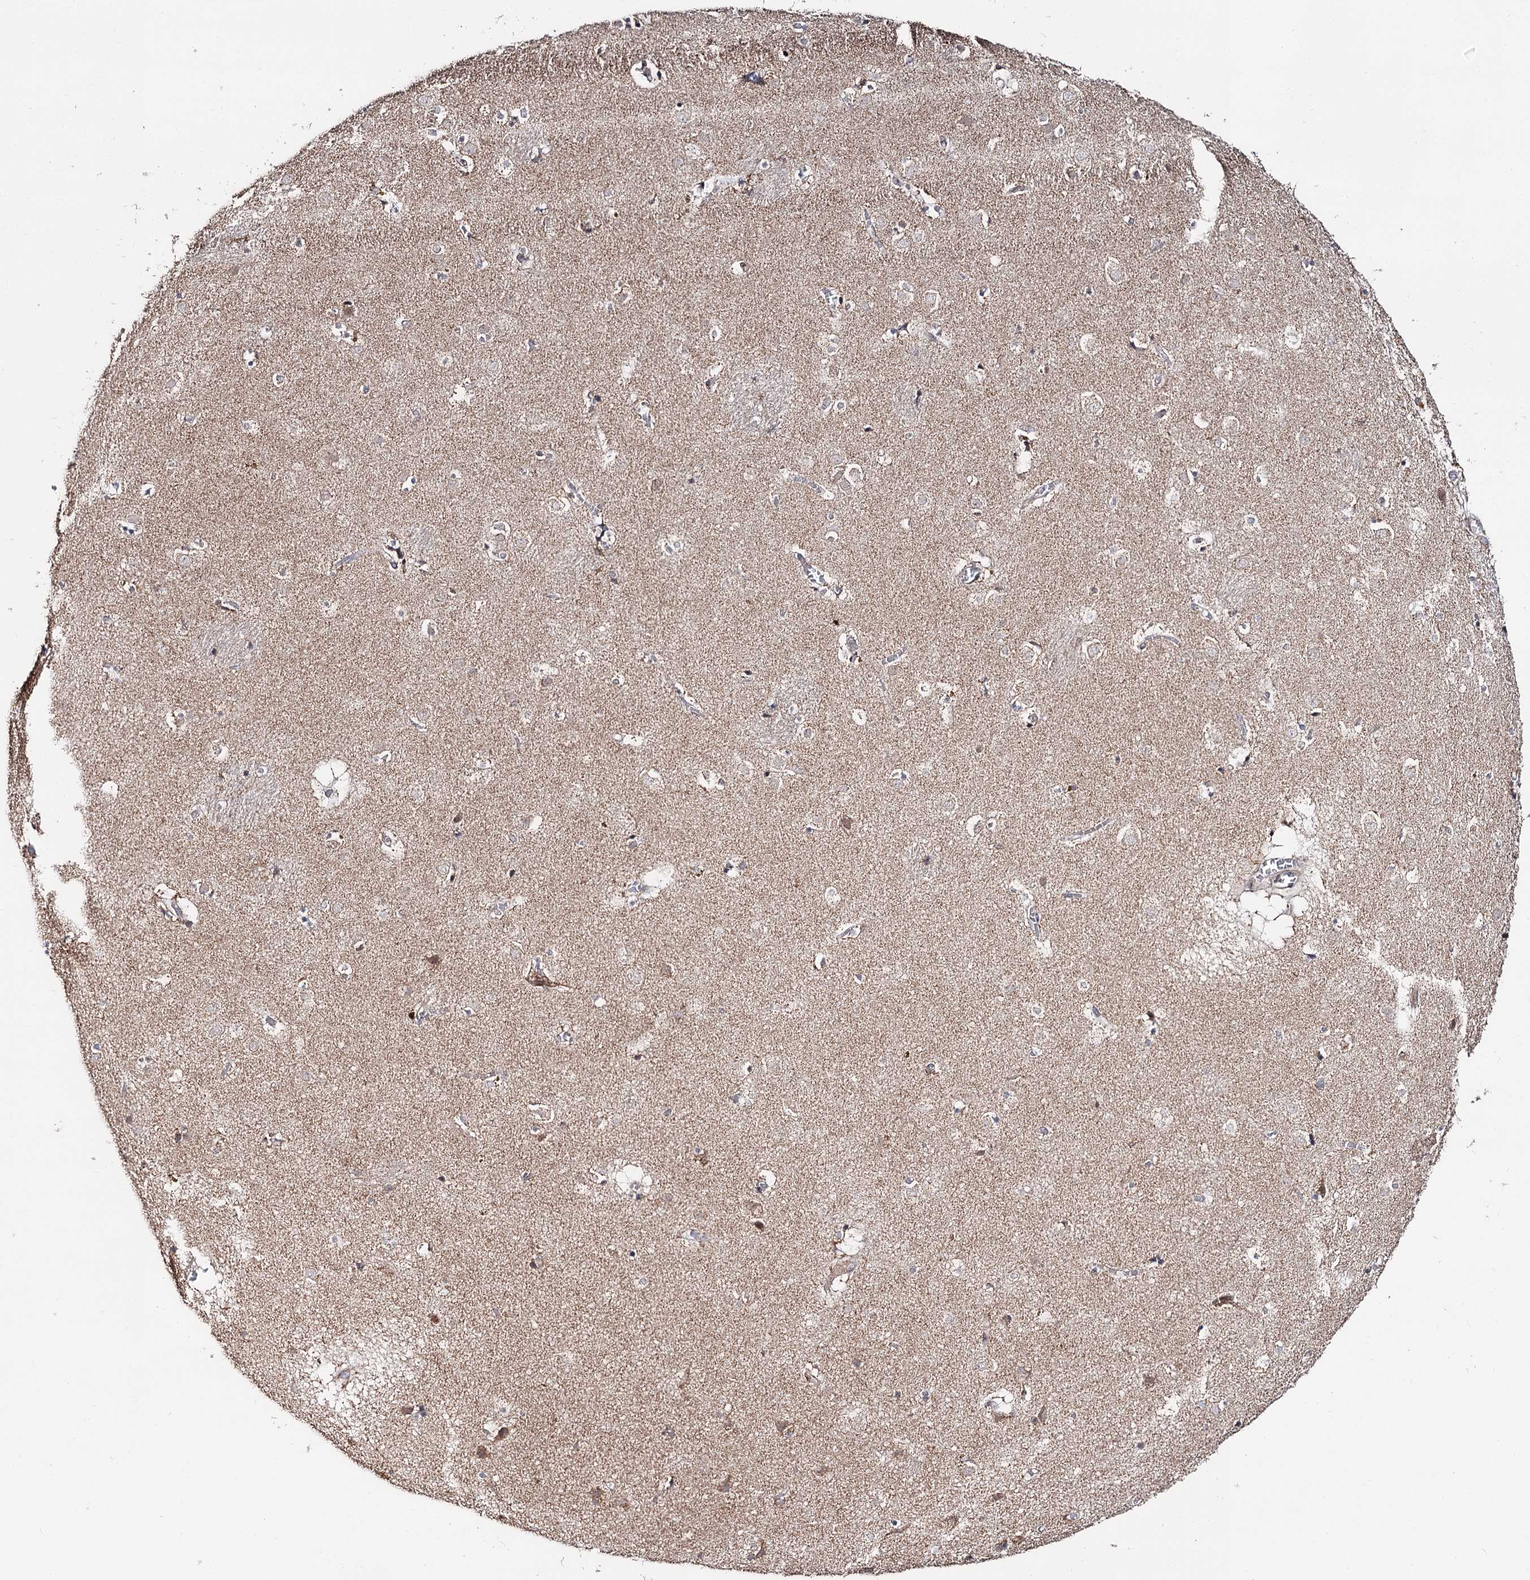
{"staining": {"intensity": "moderate", "quantity": "<25%", "location": "cytoplasmic/membranous"}, "tissue": "caudate", "cell_type": "Glial cells", "image_type": "normal", "snomed": [{"axis": "morphology", "description": "Normal tissue, NOS"}, {"axis": "topography", "description": "Lateral ventricle wall"}], "caption": "Caudate stained for a protein demonstrates moderate cytoplasmic/membranous positivity in glial cells.", "gene": "CBR4", "patient": {"sex": "male", "age": 70}}